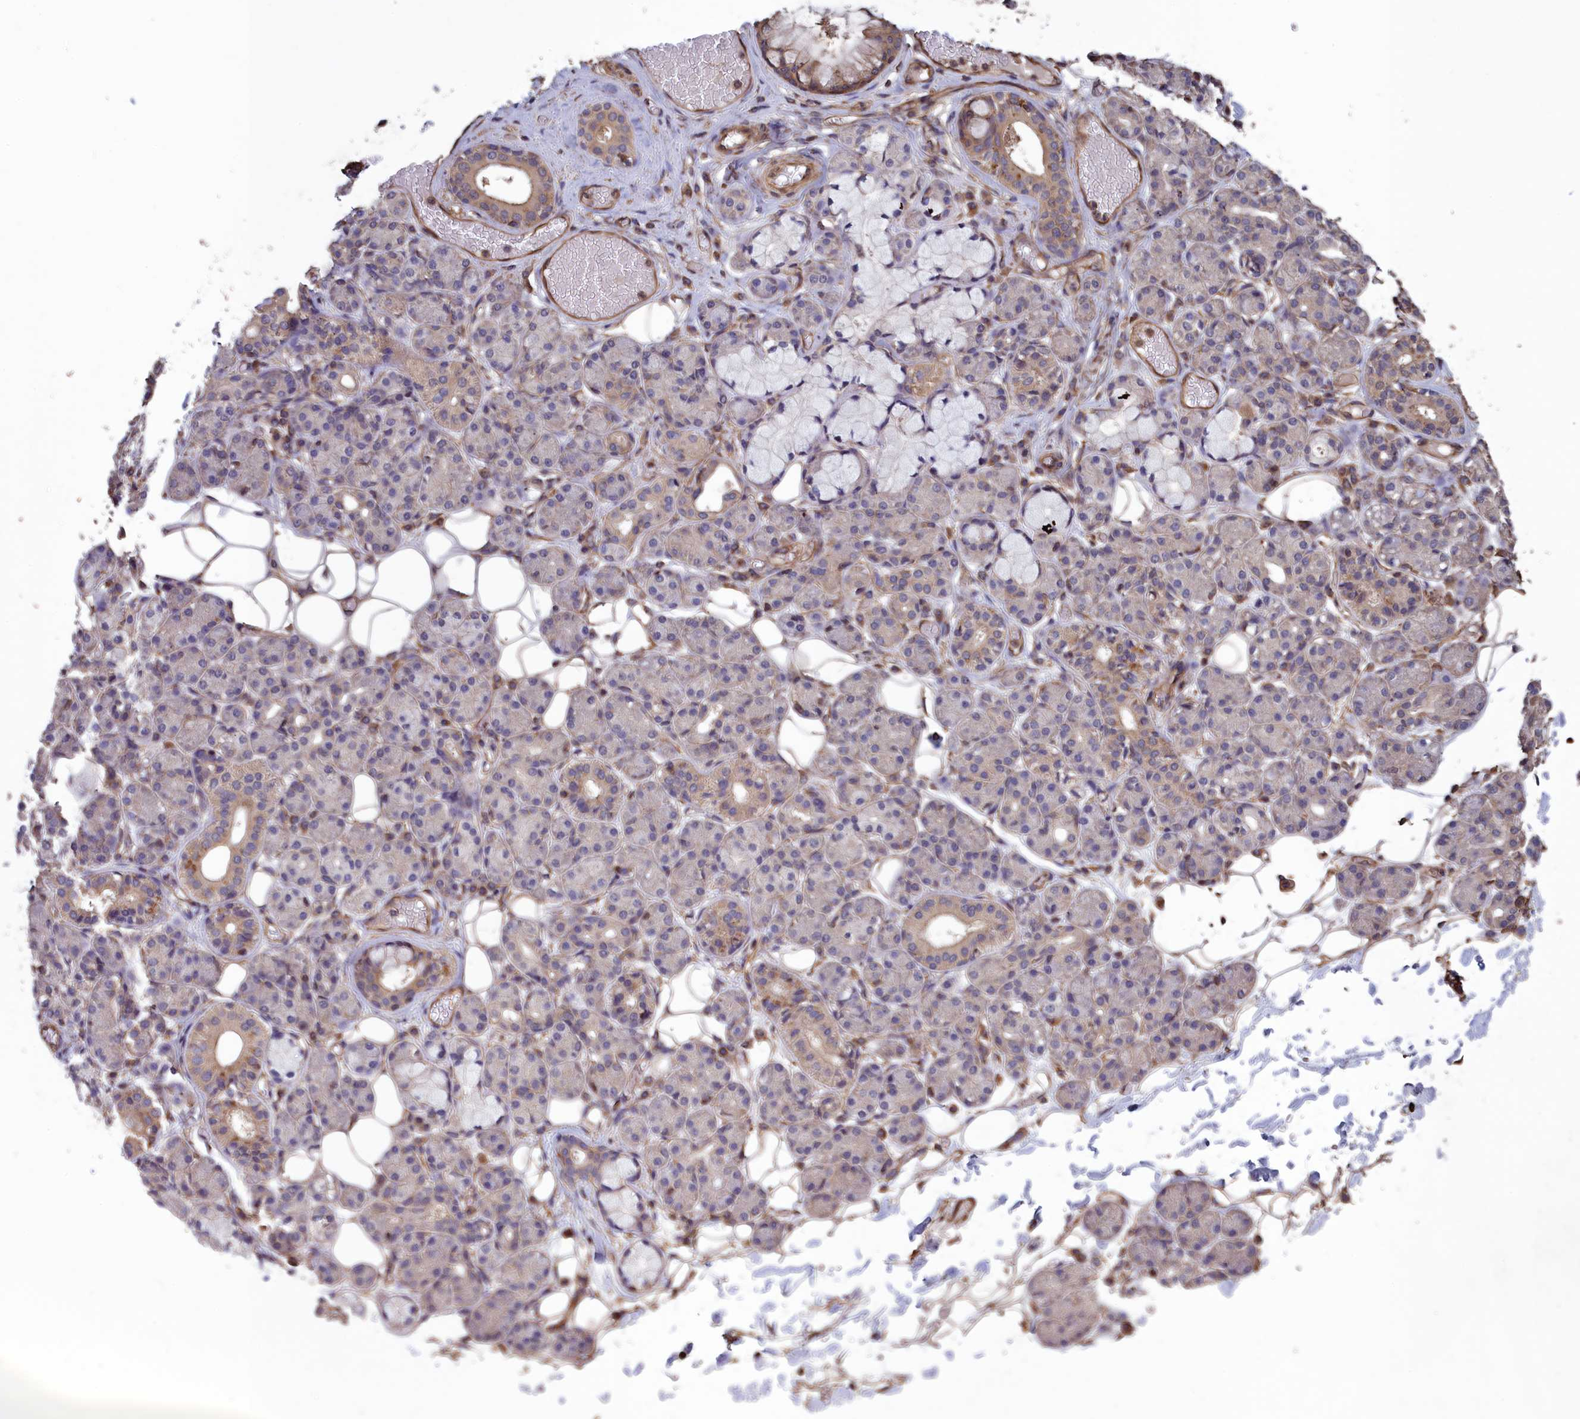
{"staining": {"intensity": "moderate", "quantity": "<25%", "location": "cytoplasmic/membranous"}, "tissue": "salivary gland", "cell_type": "Glandular cells", "image_type": "normal", "snomed": [{"axis": "morphology", "description": "Normal tissue, NOS"}, {"axis": "topography", "description": "Salivary gland"}], "caption": "This is a photomicrograph of immunohistochemistry (IHC) staining of normal salivary gland, which shows moderate positivity in the cytoplasmic/membranous of glandular cells.", "gene": "DAPK3", "patient": {"sex": "male", "age": 63}}